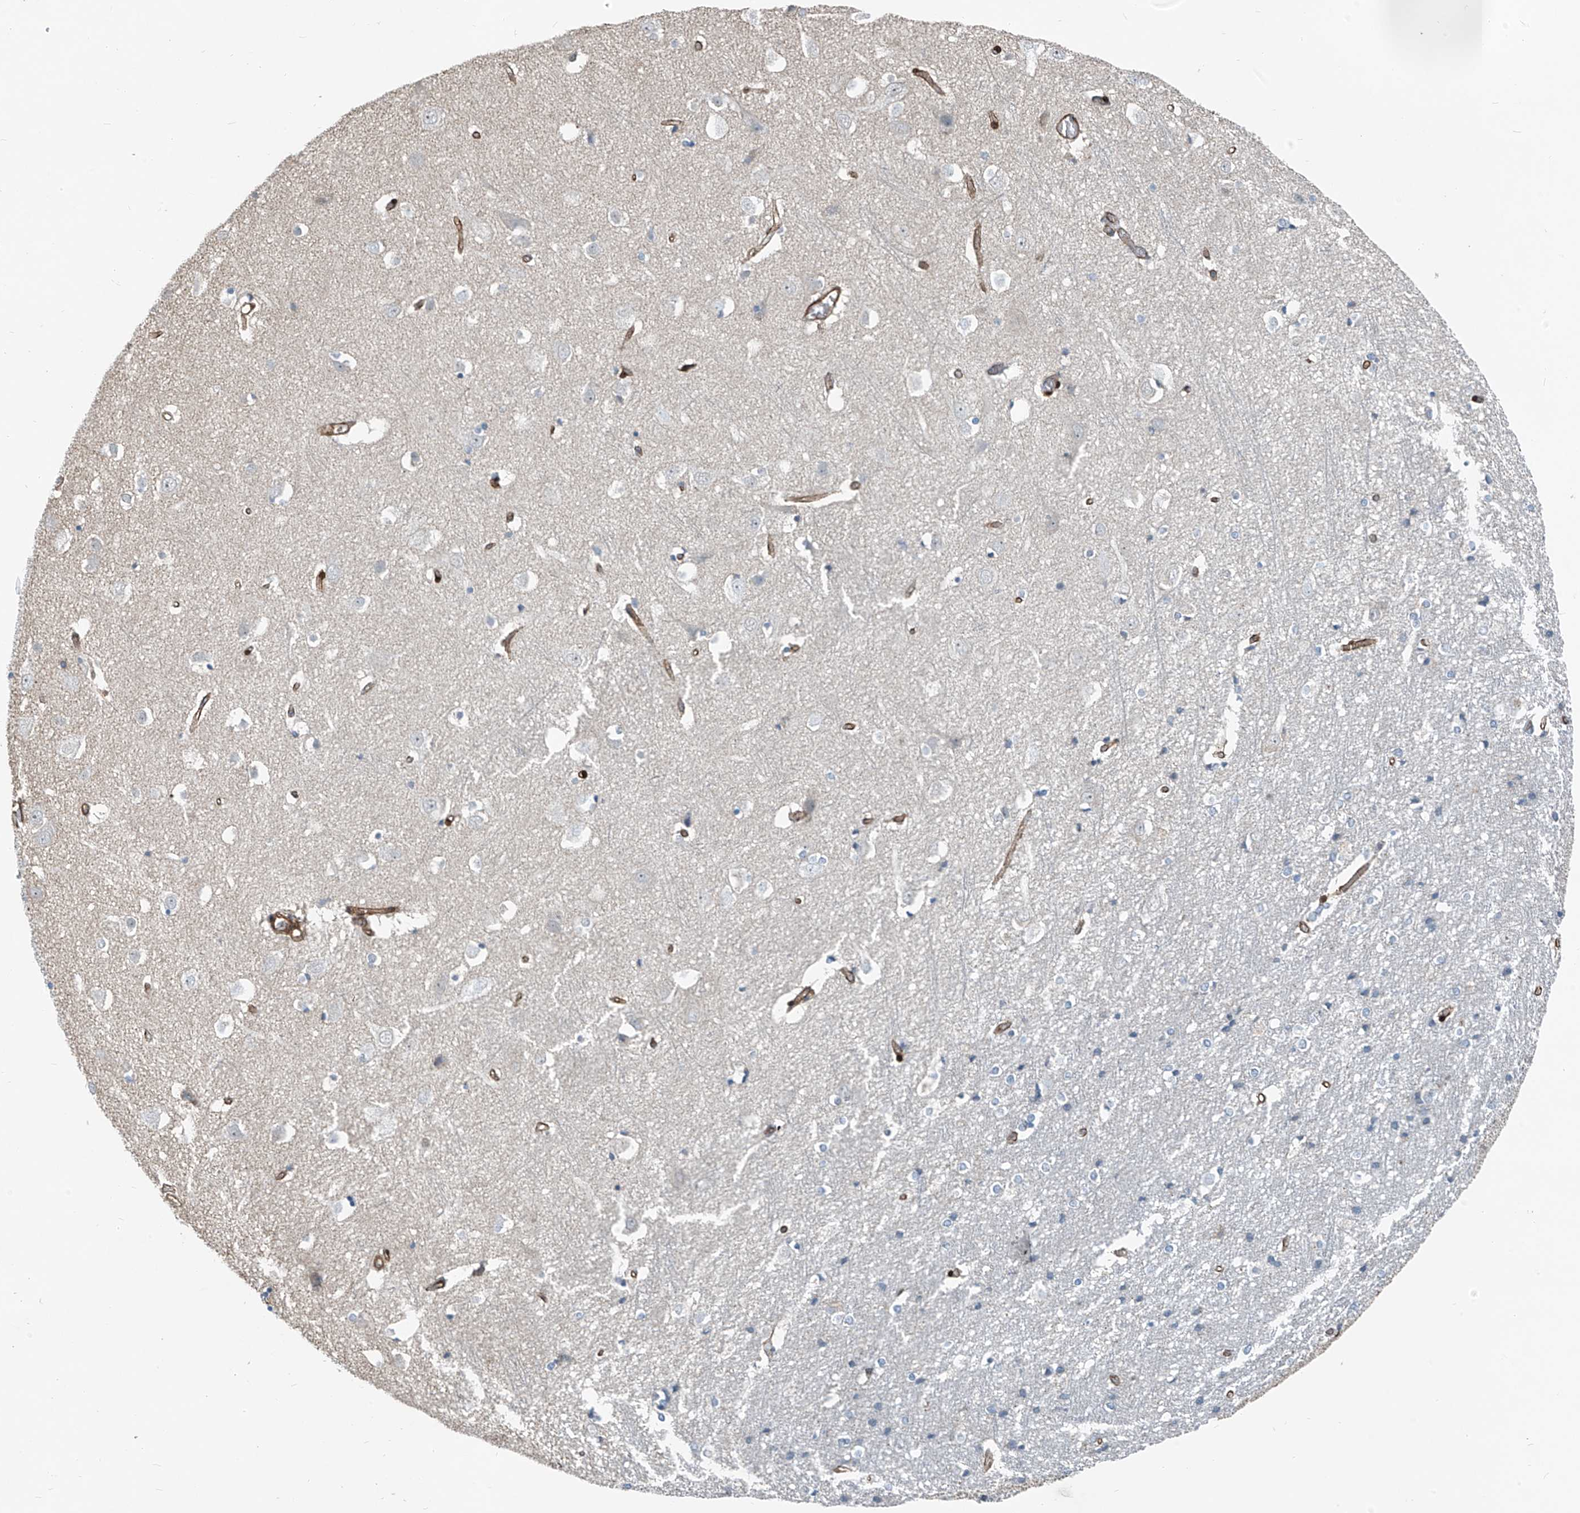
{"staining": {"intensity": "moderate", "quantity": ">75%", "location": "cytoplasmic/membranous"}, "tissue": "cerebral cortex", "cell_type": "Endothelial cells", "image_type": "normal", "snomed": [{"axis": "morphology", "description": "Normal tissue, NOS"}, {"axis": "topography", "description": "Cerebral cortex"}], "caption": "Cerebral cortex stained with DAB IHC exhibits medium levels of moderate cytoplasmic/membranous expression in approximately >75% of endothelial cells.", "gene": "TNS2", "patient": {"sex": "male", "age": 54}}